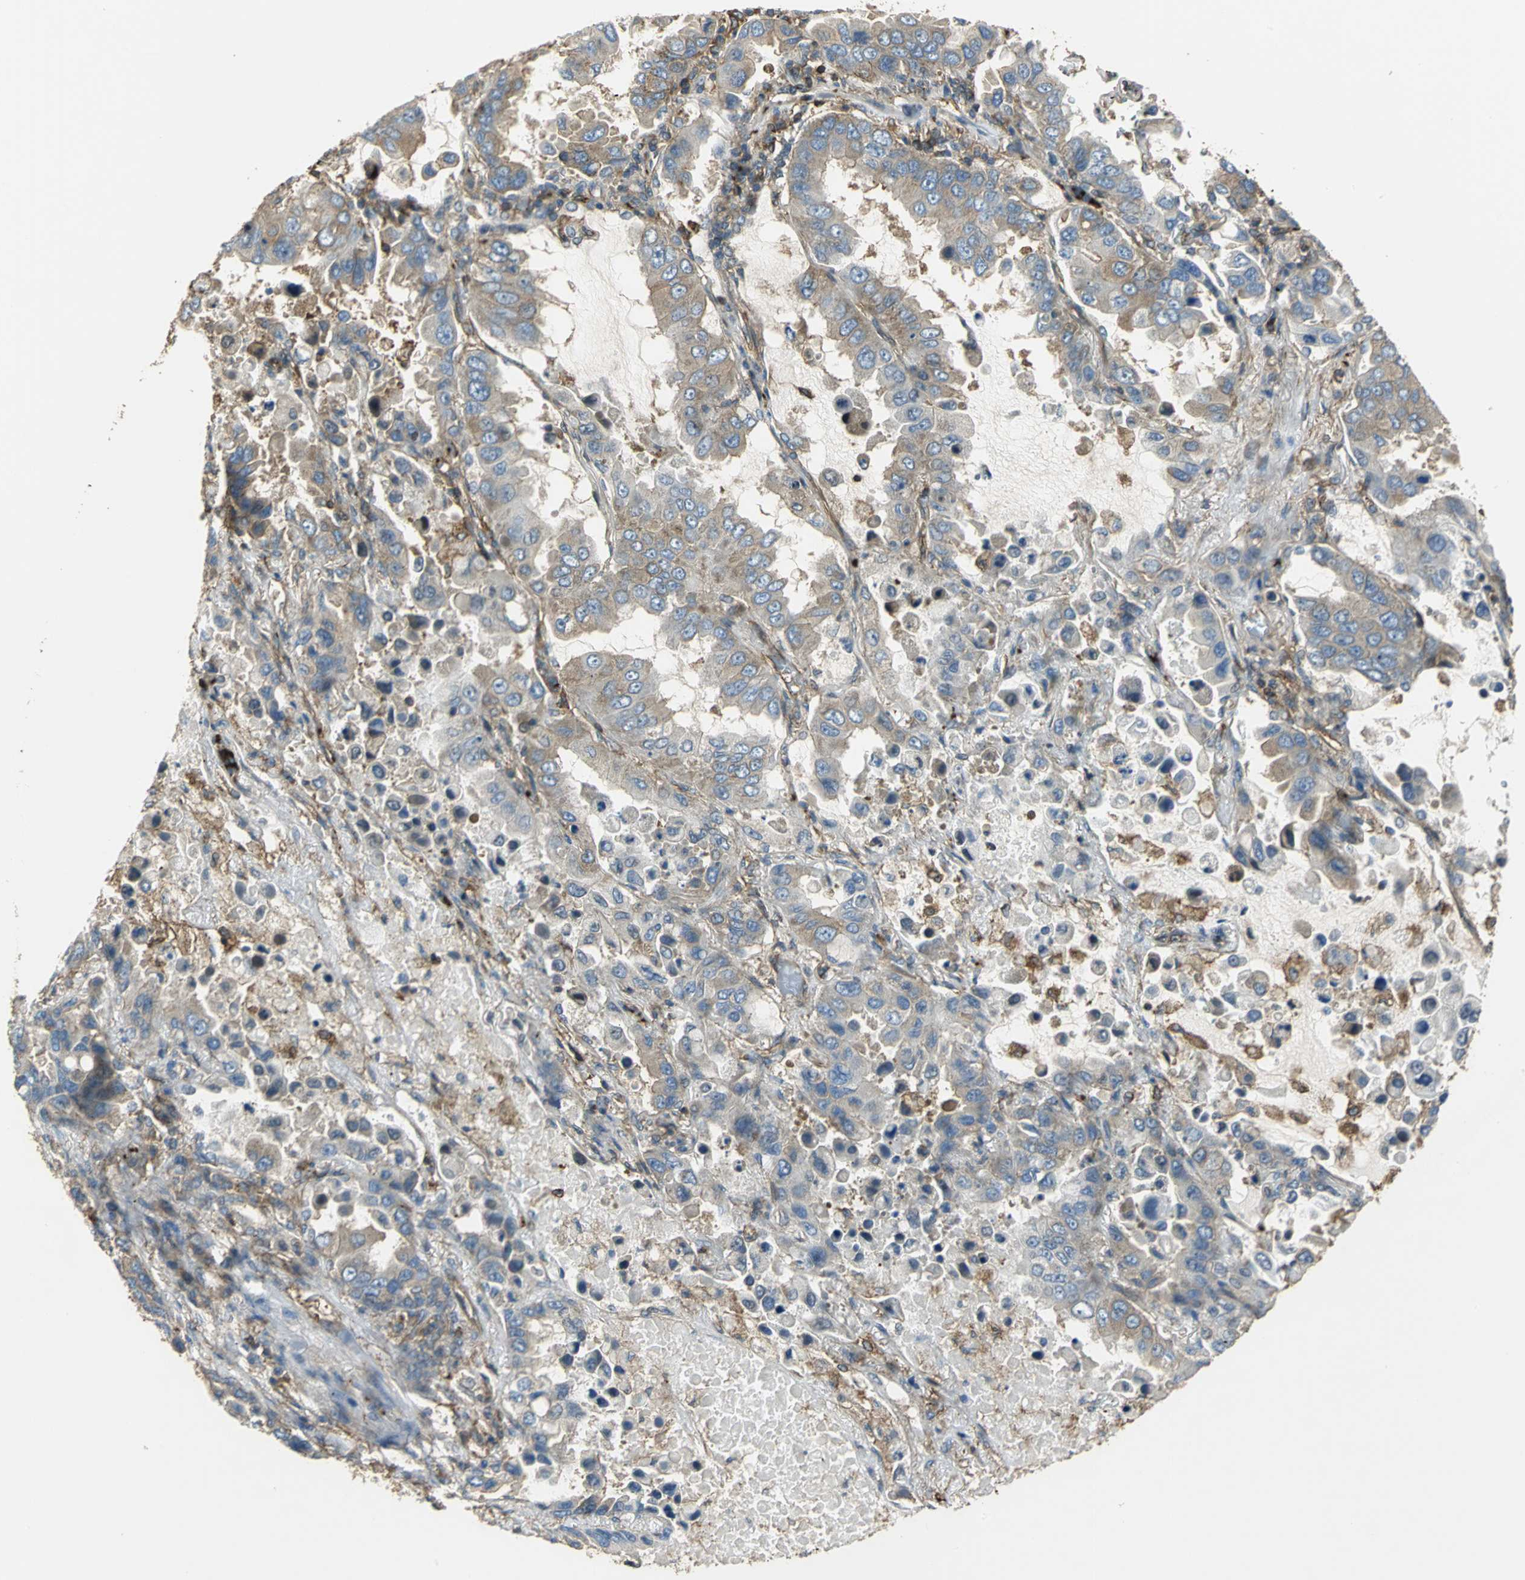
{"staining": {"intensity": "weak", "quantity": "25%-75%", "location": "cytoplasmic/membranous"}, "tissue": "lung cancer", "cell_type": "Tumor cells", "image_type": "cancer", "snomed": [{"axis": "morphology", "description": "Adenocarcinoma, NOS"}, {"axis": "topography", "description": "Lung"}], "caption": "Lung adenocarcinoma stained with DAB immunohistochemistry exhibits low levels of weak cytoplasmic/membranous positivity in about 25%-75% of tumor cells.", "gene": "TLN1", "patient": {"sex": "male", "age": 64}}